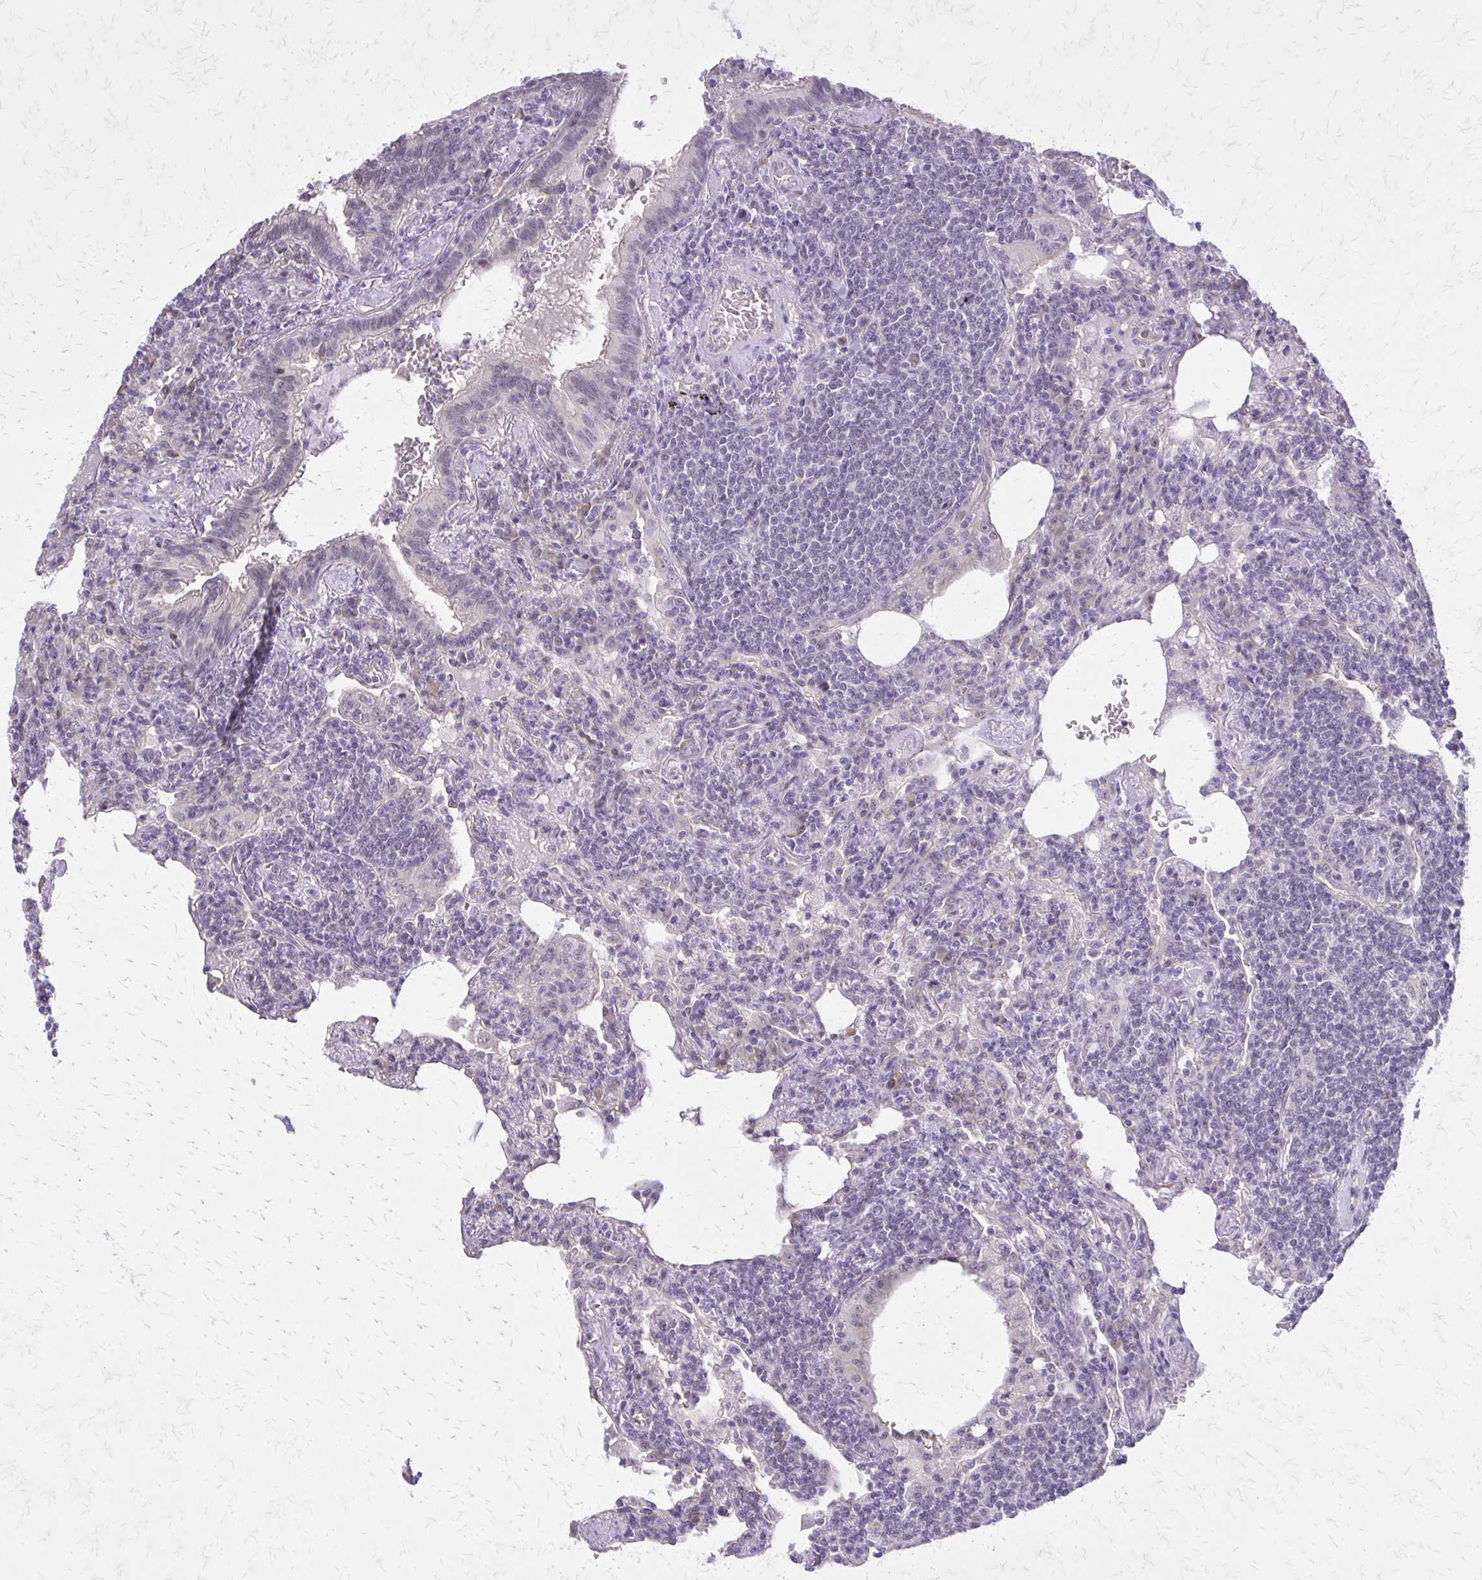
{"staining": {"intensity": "negative", "quantity": "none", "location": "none"}, "tissue": "lymphoma", "cell_type": "Tumor cells", "image_type": "cancer", "snomed": [{"axis": "morphology", "description": "Malignant lymphoma, non-Hodgkin's type, Low grade"}, {"axis": "topography", "description": "Lung"}], "caption": "The photomicrograph shows no significant staining in tumor cells of lymphoma.", "gene": "PLCB1", "patient": {"sex": "female", "age": 71}}